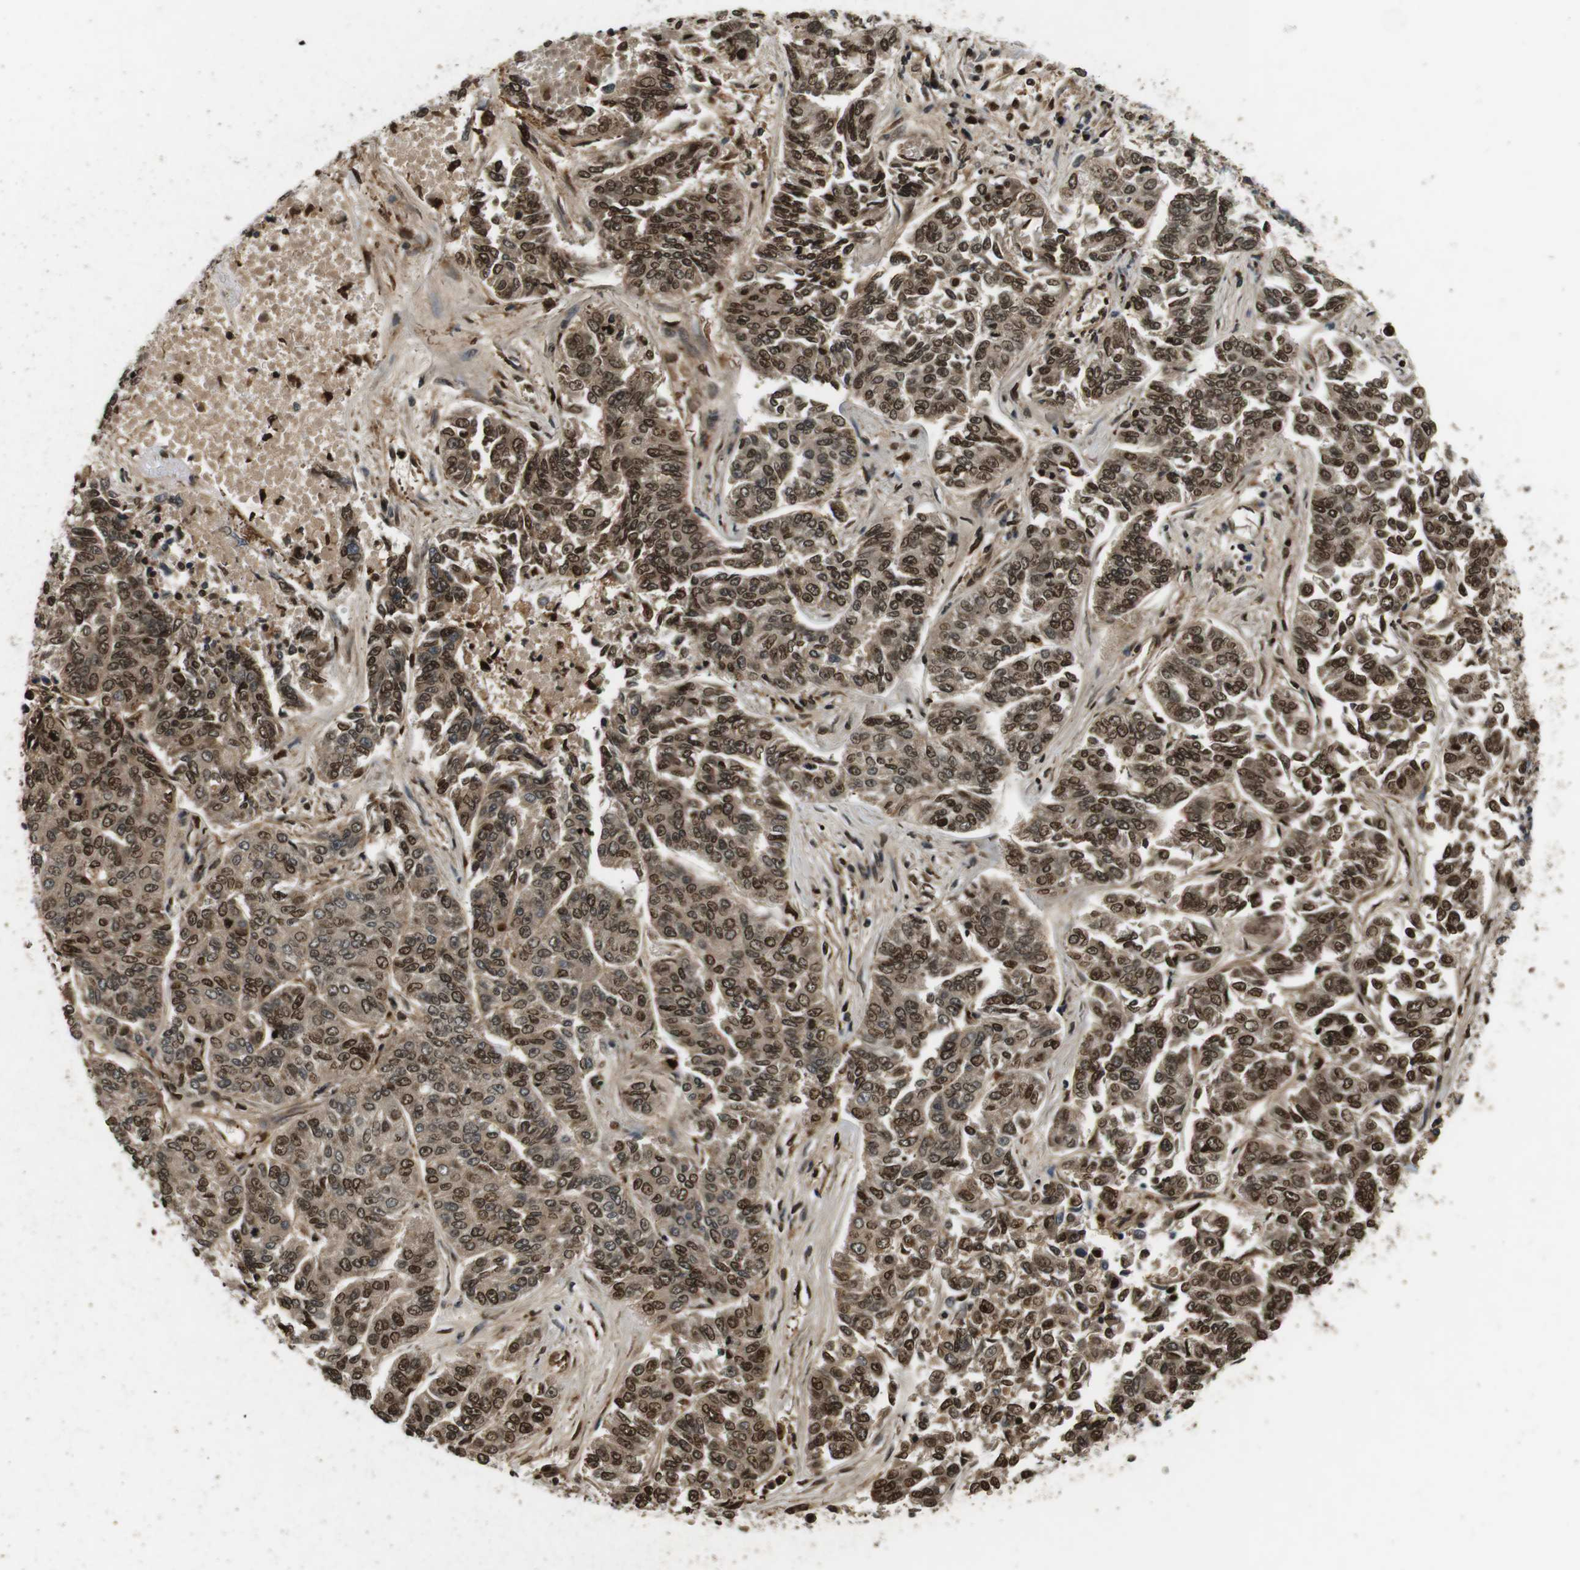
{"staining": {"intensity": "moderate", "quantity": ">75%", "location": "cytoplasmic/membranous,nuclear"}, "tissue": "lung cancer", "cell_type": "Tumor cells", "image_type": "cancer", "snomed": [{"axis": "morphology", "description": "Adenocarcinoma, NOS"}, {"axis": "topography", "description": "Lung"}], "caption": "Lung adenocarcinoma was stained to show a protein in brown. There is medium levels of moderate cytoplasmic/membranous and nuclear expression in approximately >75% of tumor cells. Using DAB (3,3'-diaminobenzidine) (brown) and hematoxylin (blue) stains, captured at high magnification using brightfield microscopy.", "gene": "TXNRD1", "patient": {"sex": "male", "age": 84}}